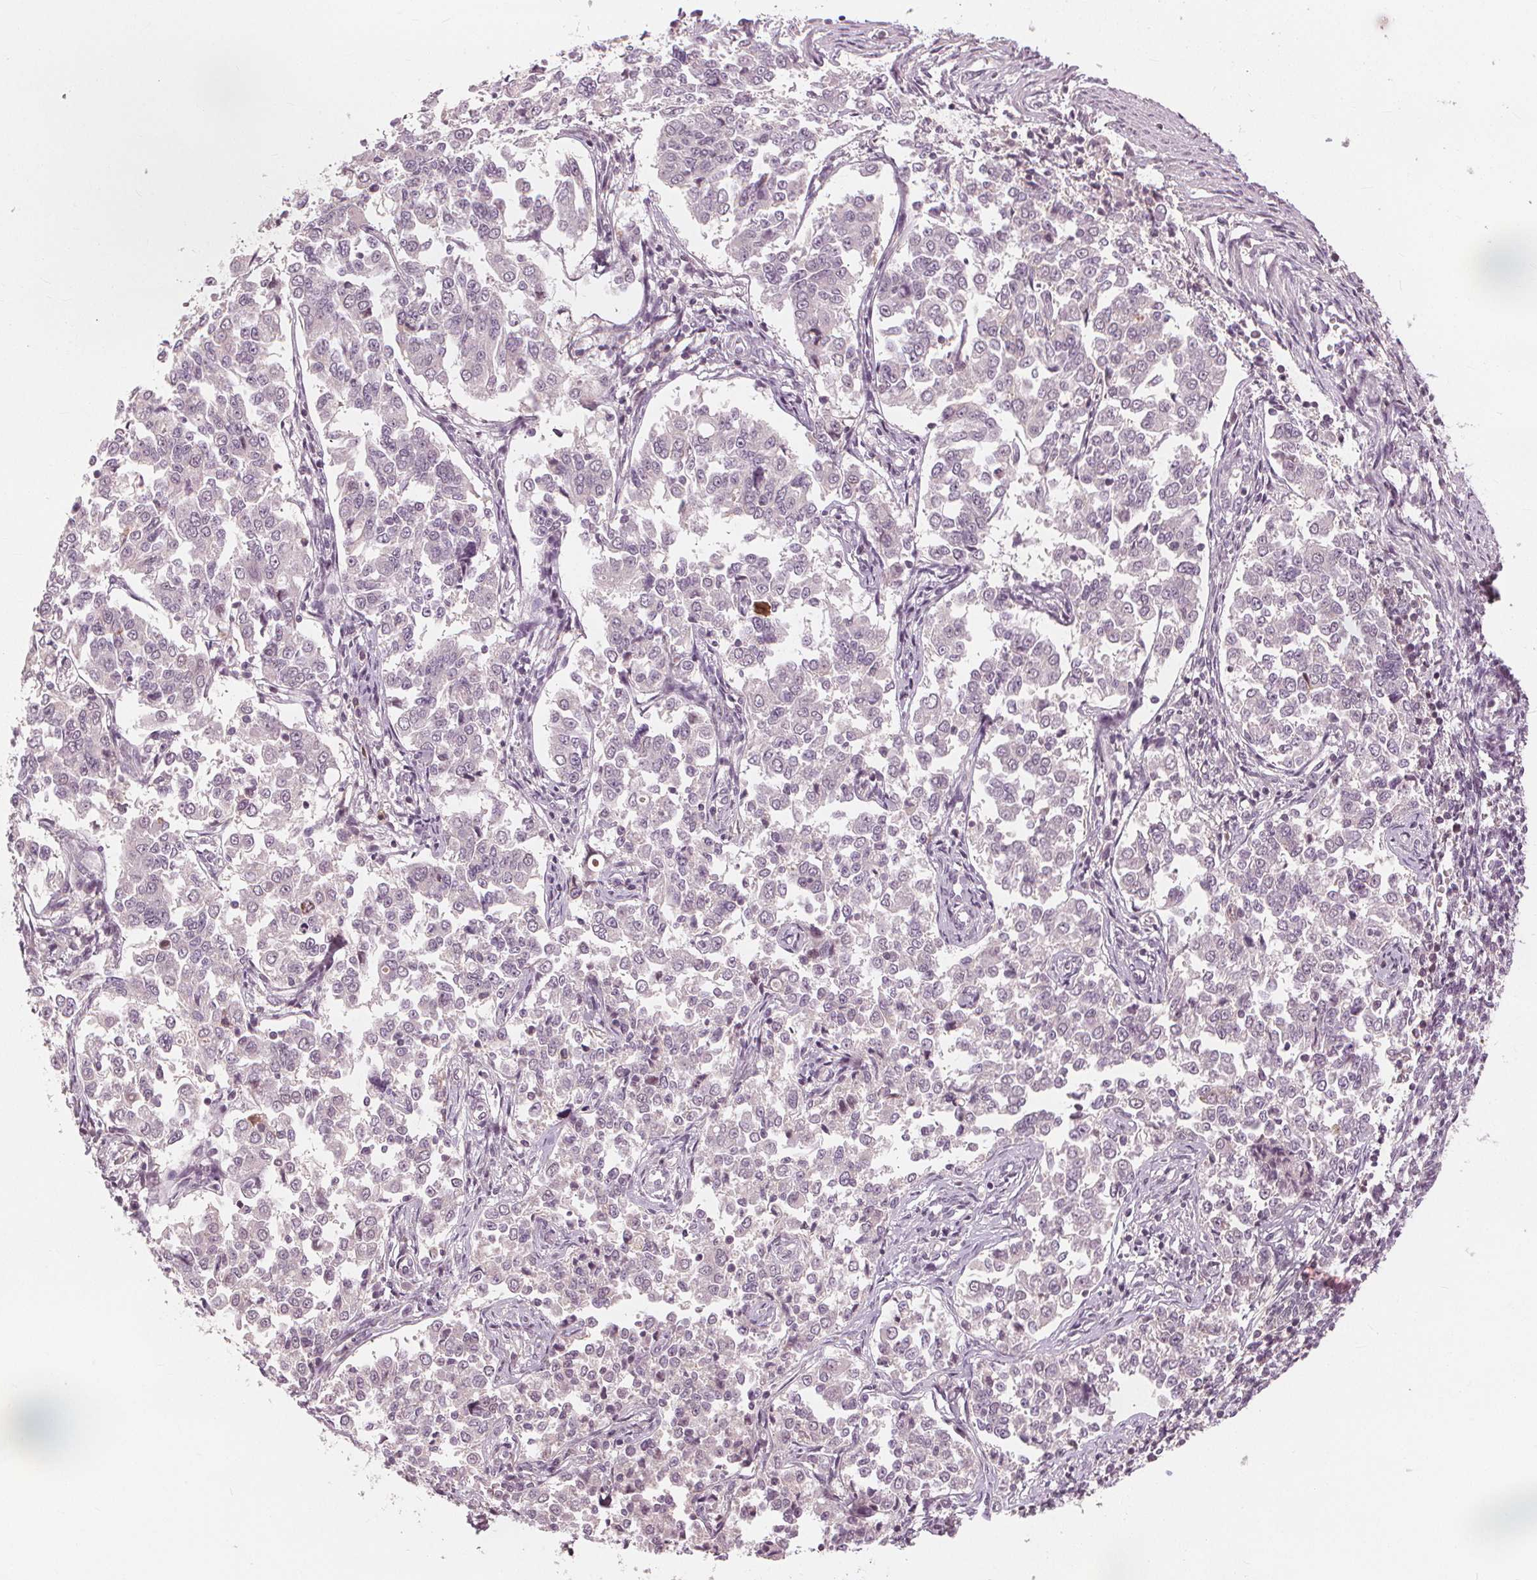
{"staining": {"intensity": "negative", "quantity": "none", "location": "none"}, "tissue": "endometrial cancer", "cell_type": "Tumor cells", "image_type": "cancer", "snomed": [{"axis": "morphology", "description": "Adenocarcinoma, NOS"}, {"axis": "topography", "description": "Endometrium"}], "caption": "DAB immunohistochemical staining of endometrial cancer displays no significant expression in tumor cells. (DAB IHC, high magnification).", "gene": "SLC34A1", "patient": {"sex": "female", "age": 43}}